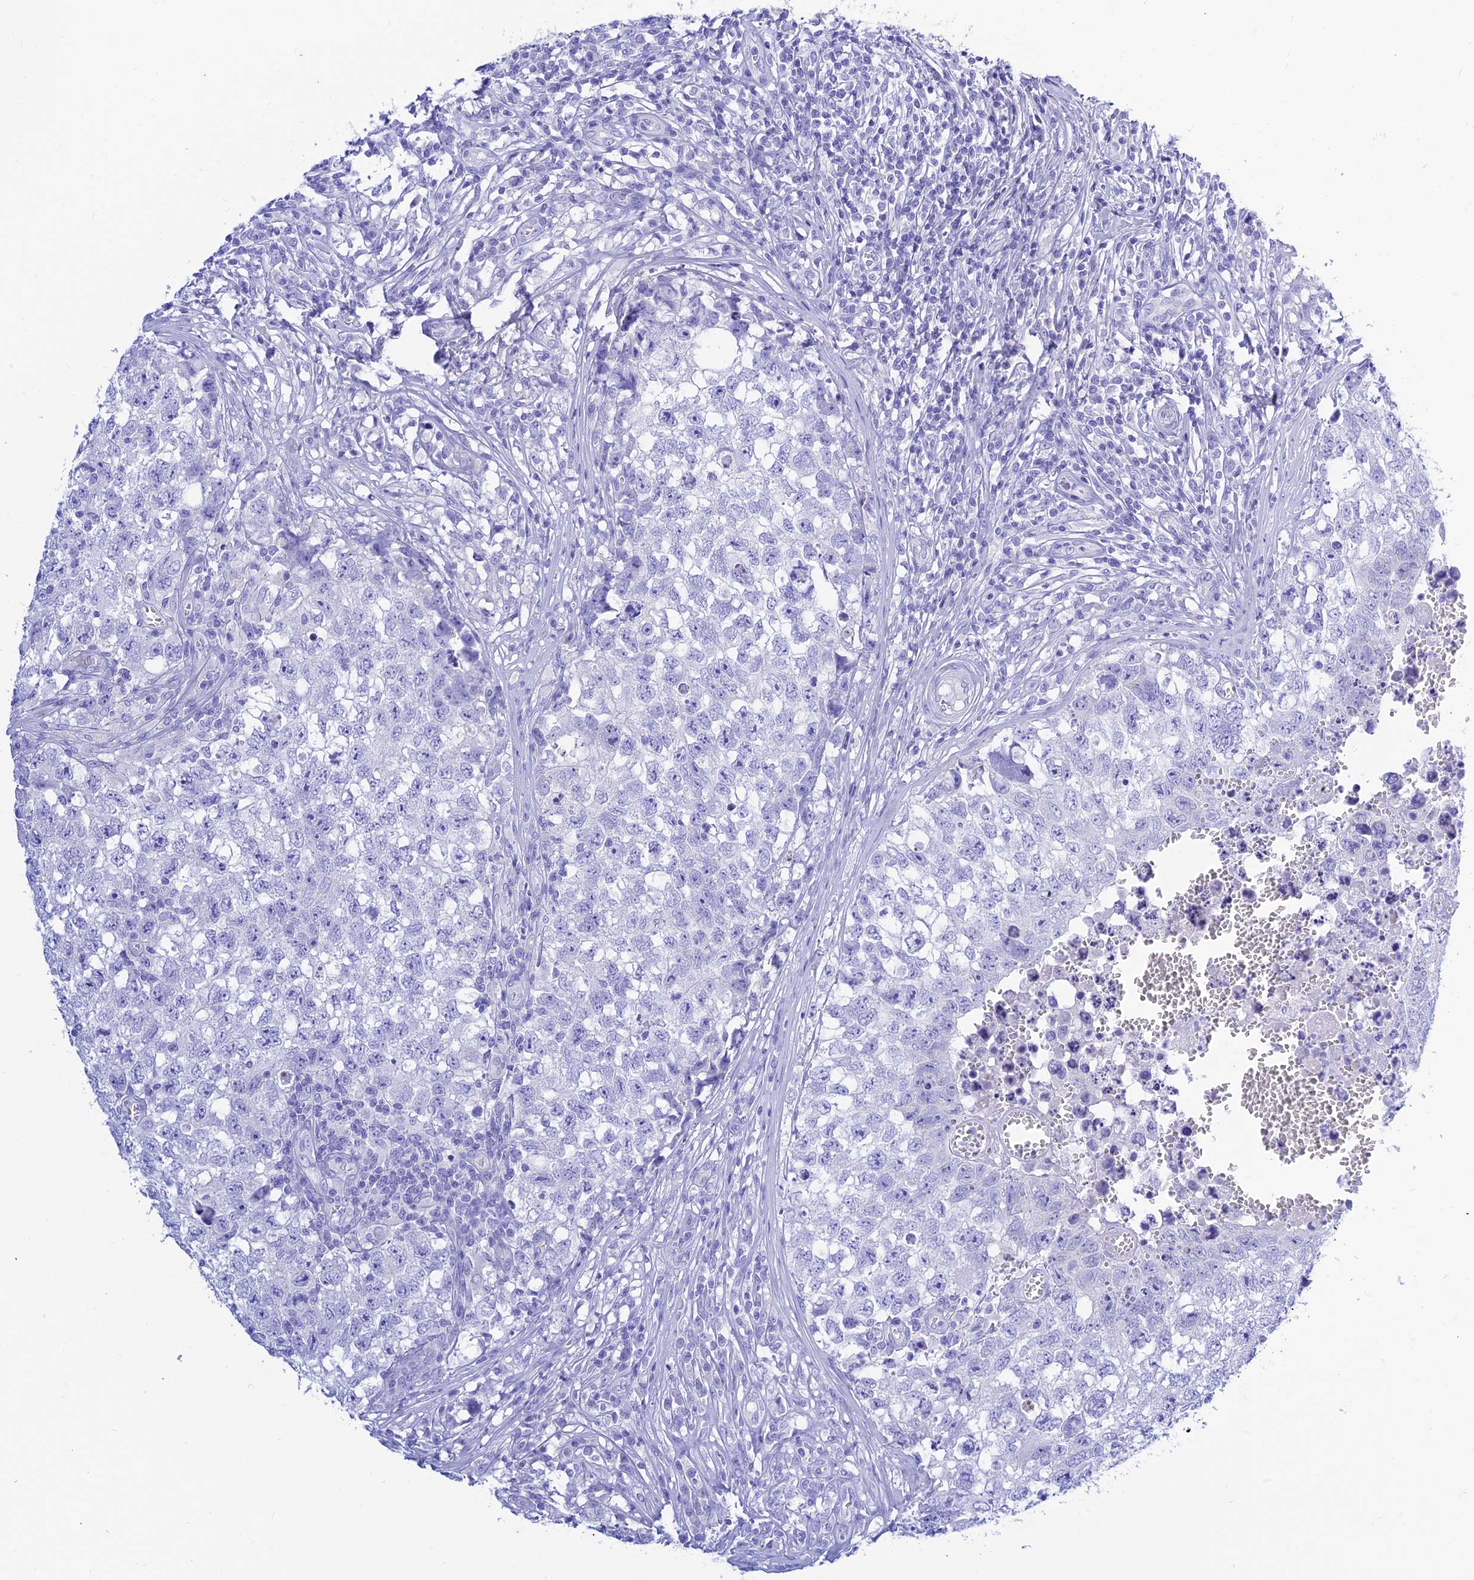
{"staining": {"intensity": "negative", "quantity": "none", "location": "none"}, "tissue": "testis cancer", "cell_type": "Tumor cells", "image_type": "cancer", "snomed": [{"axis": "morphology", "description": "Seminoma, NOS"}, {"axis": "morphology", "description": "Carcinoma, Embryonal, NOS"}, {"axis": "topography", "description": "Testis"}], "caption": "DAB immunohistochemical staining of human testis cancer (seminoma) exhibits no significant staining in tumor cells.", "gene": "PRNP", "patient": {"sex": "male", "age": 29}}